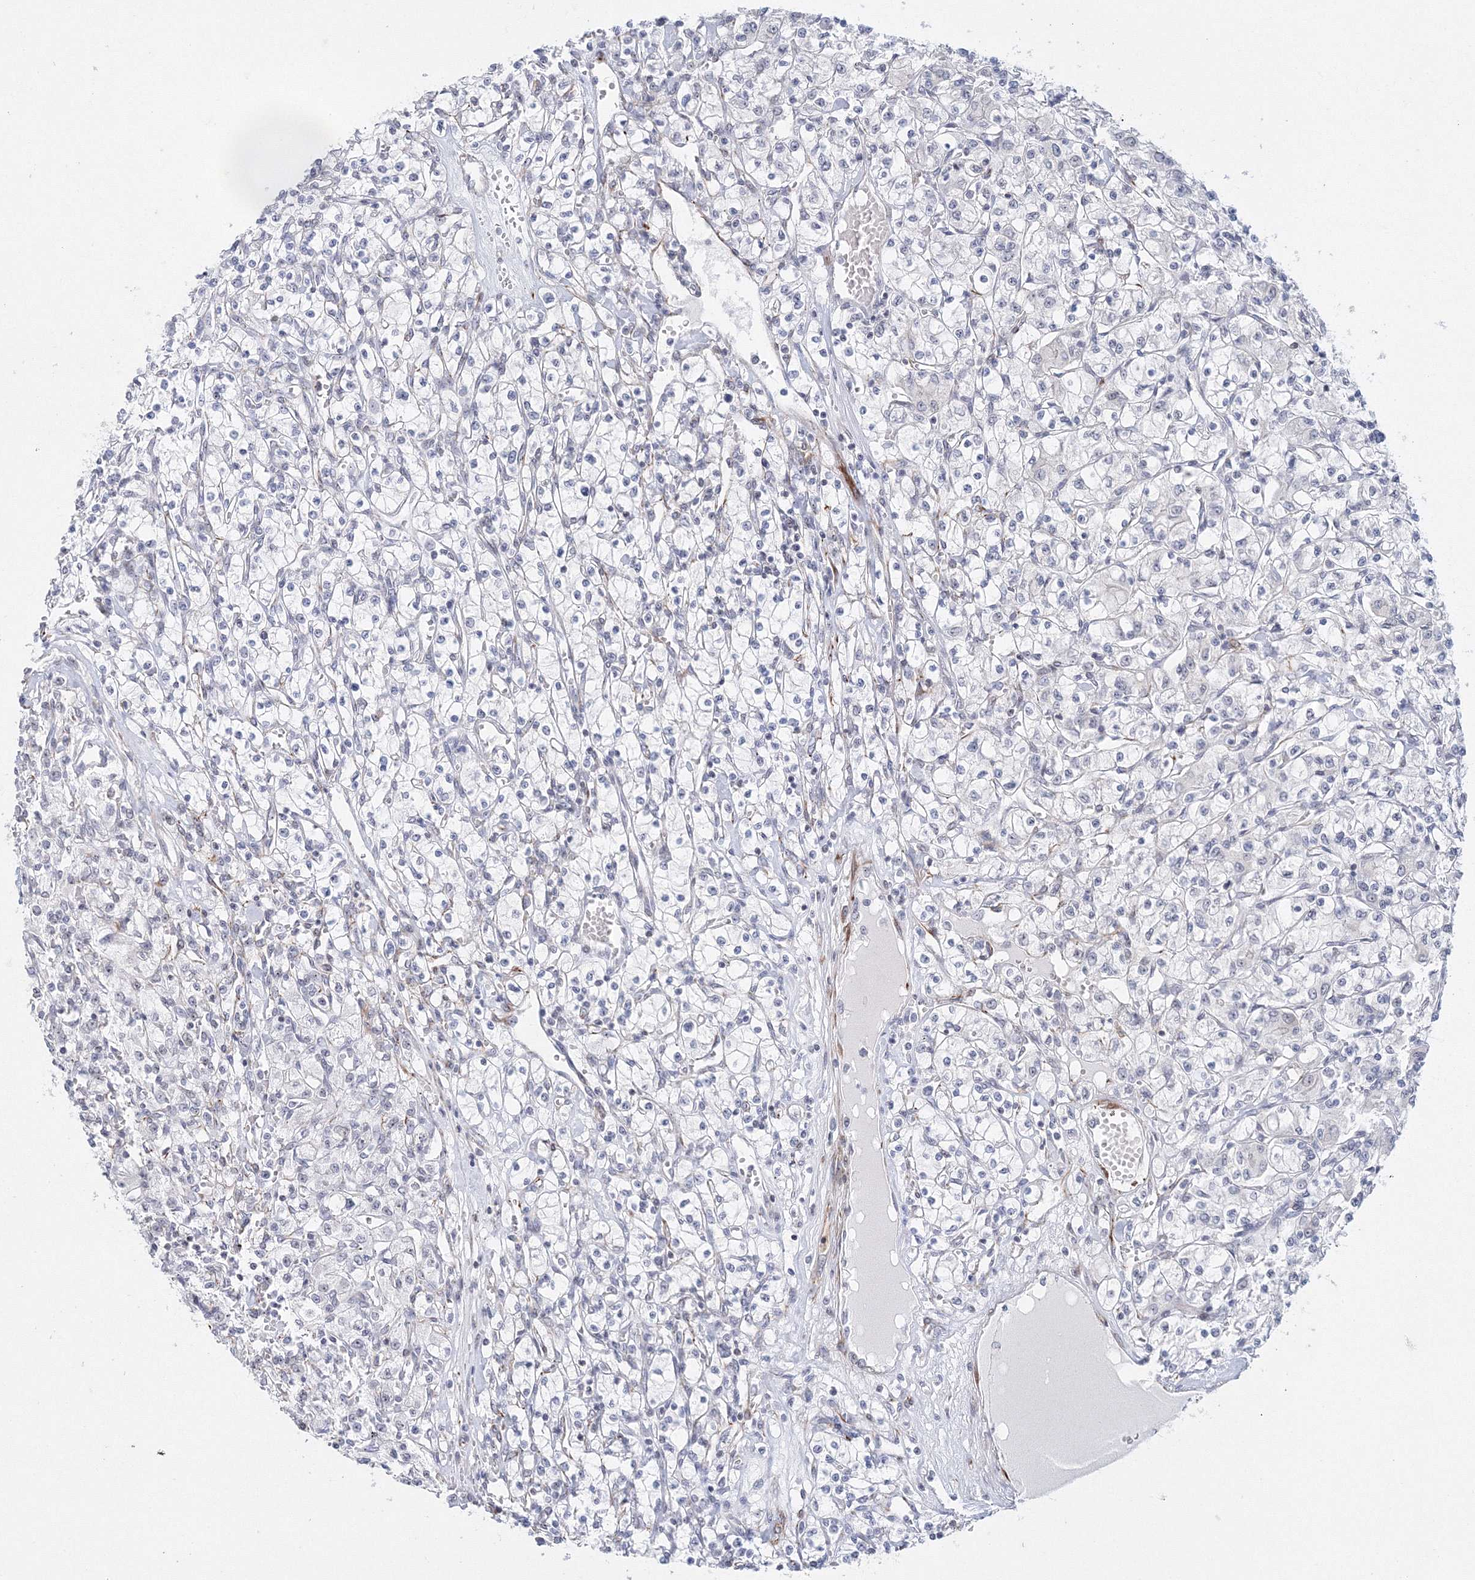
{"staining": {"intensity": "negative", "quantity": "none", "location": "none"}, "tissue": "renal cancer", "cell_type": "Tumor cells", "image_type": "cancer", "snomed": [{"axis": "morphology", "description": "Adenocarcinoma, NOS"}, {"axis": "topography", "description": "Kidney"}], "caption": "Tumor cells are negative for brown protein staining in adenocarcinoma (renal).", "gene": "SIRT7", "patient": {"sex": "female", "age": 59}}